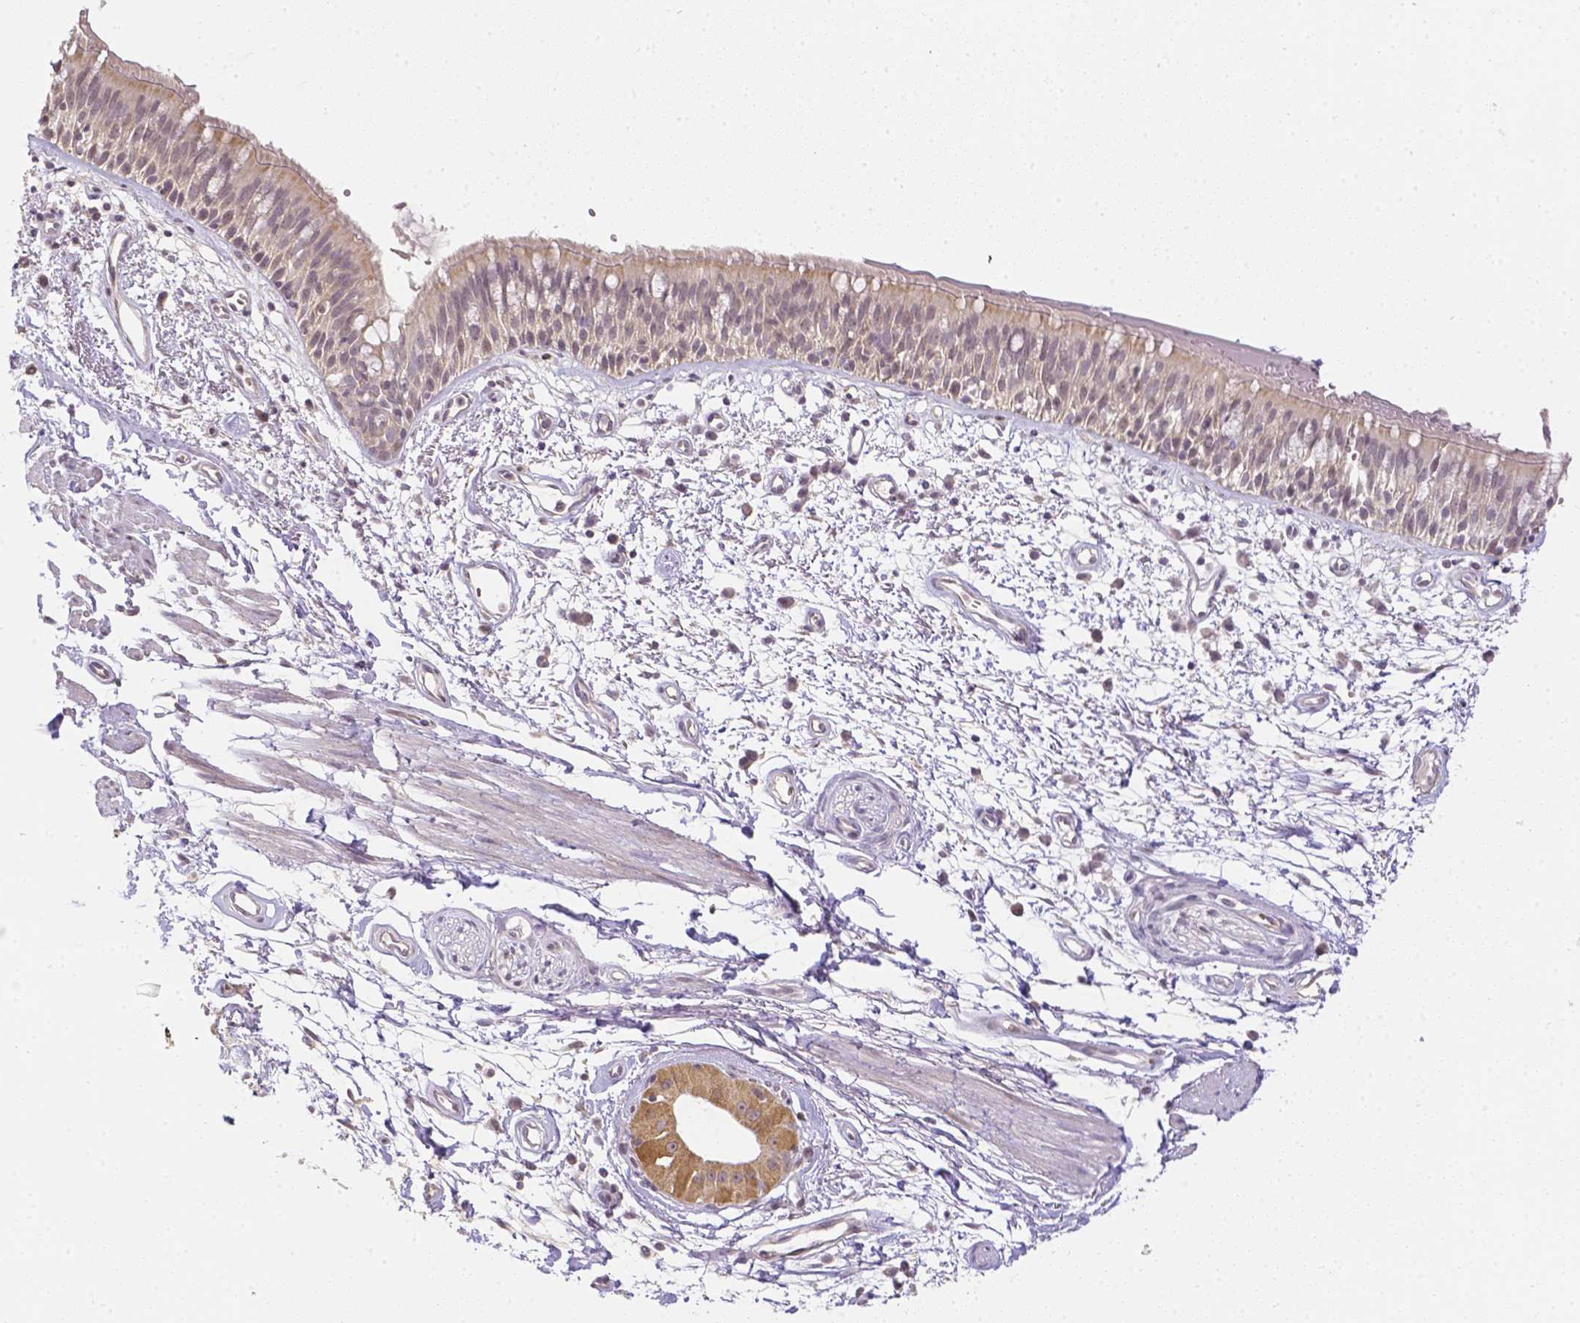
{"staining": {"intensity": "weak", "quantity": "25%-75%", "location": "cytoplasmic/membranous,nuclear"}, "tissue": "bronchus", "cell_type": "Respiratory epithelial cells", "image_type": "normal", "snomed": [{"axis": "morphology", "description": "Normal tissue, NOS"}, {"axis": "morphology", "description": "Squamous cell carcinoma, NOS"}, {"axis": "topography", "description": "Cartilage tissue"}, {"axis": "topography", "description": "Bronchus"}, {"axis": "topography", "description": "Lung"}], "caption": "A brown stain labels weak cytoplasmic/membranous,nuclear staining of a protein in respiratory epithelial cells of unremarkable human bronchus.", "gene": "ZNF280B", "patient": {"sex": "male", "age": 66}}